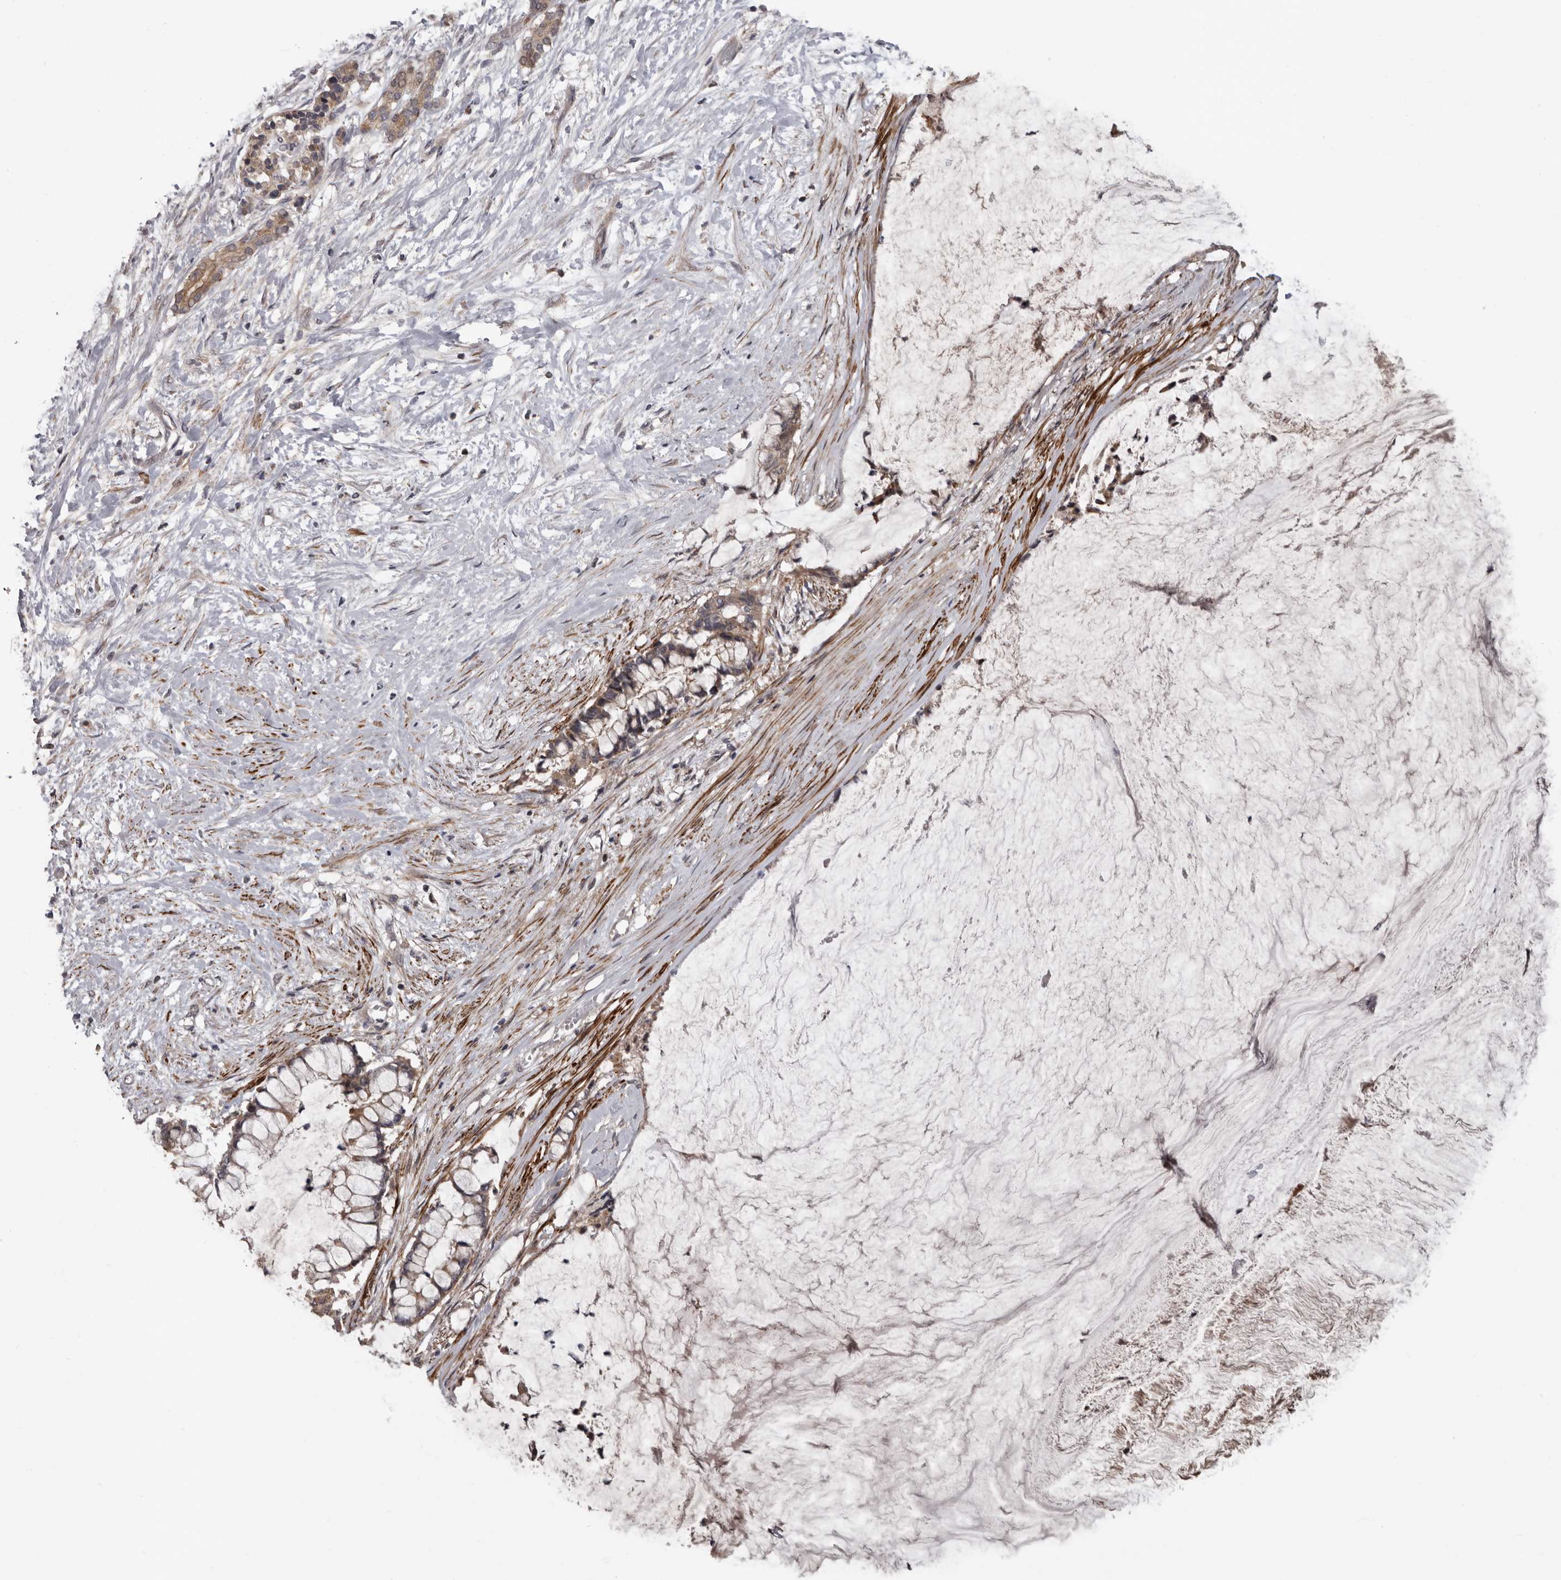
{"staining": {"intensity": "weak", "quantity": "25%-75%", "location": "cytoplasmic/membranous"}, "tissue": "pancreatic cancer", "cell_type": "Tumor cells", "image_type": "cancer", "snomed": [{"axis": "morphology", "description": "Adenocarcinoma, NOS"}, {"axis": "topography", "description": "Pancreas"}], "caption": "High-power microscopy captured an immunohistochemistry (IHC) micrograph of adenocarcinoma (pancreatic), revealing weak cytoplasmic/membranous staining in about 25%-75% of tumor cells.", "gene": "FGFR4", "patient": {"sex": "male", "age": 41}}